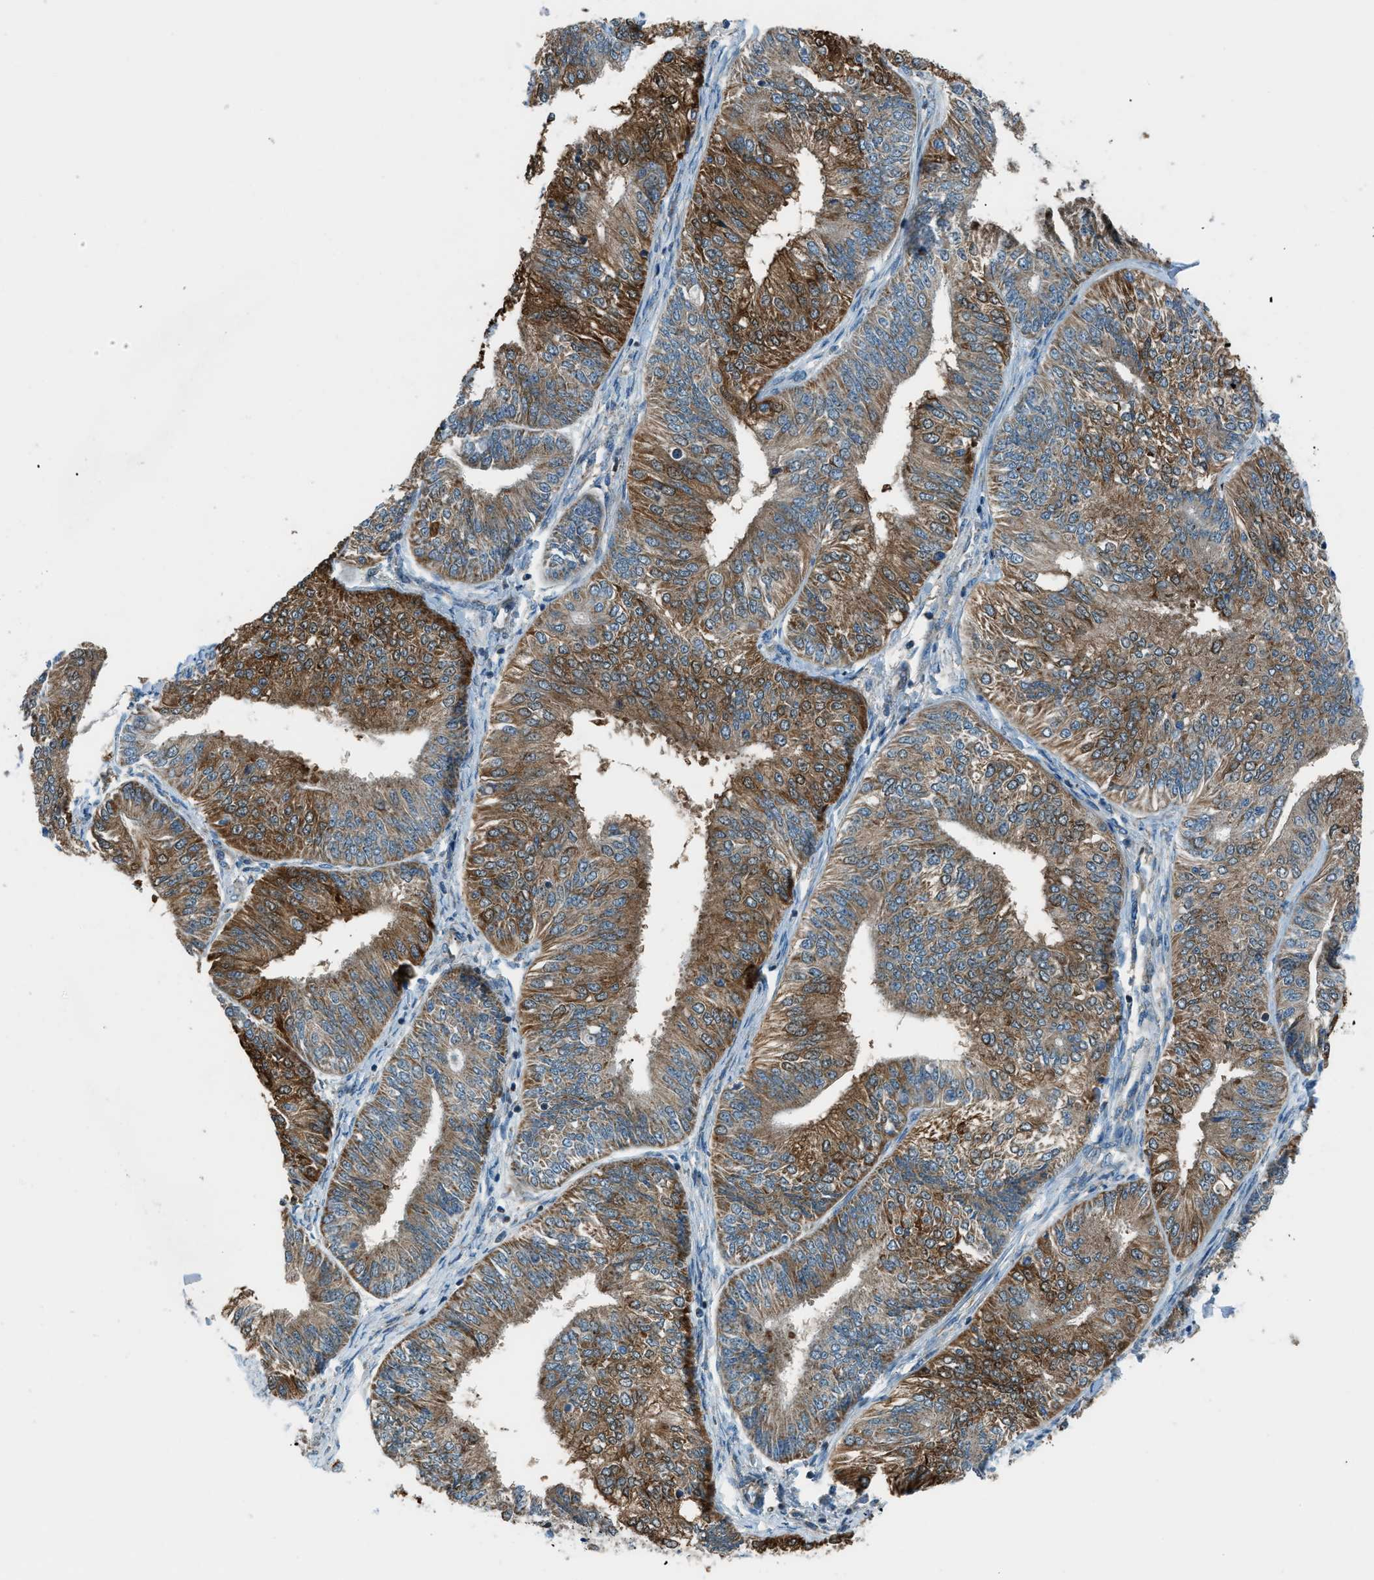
{"staining": {"intensity": "strong", "quantity": "25%-75%", "location": "cytoplasmic/membranous"}, "tissue": "endometrial cancer", "cell_type": "Tumor cells", "image_type": "cancer", "snomed": [{"axis": "morphology", "description": "Adenocarcinoma, NOS"}, {"axis": "topography", "description": "Endometrium"}], "caption": "This is an image of immunohistochemistry staining of endometrial cancer, which shows strong positivity in the cytoplasmic/membranous of tumor cells.", "gene": "PIGG", "patient": {"sex": "female", "age": 58}}